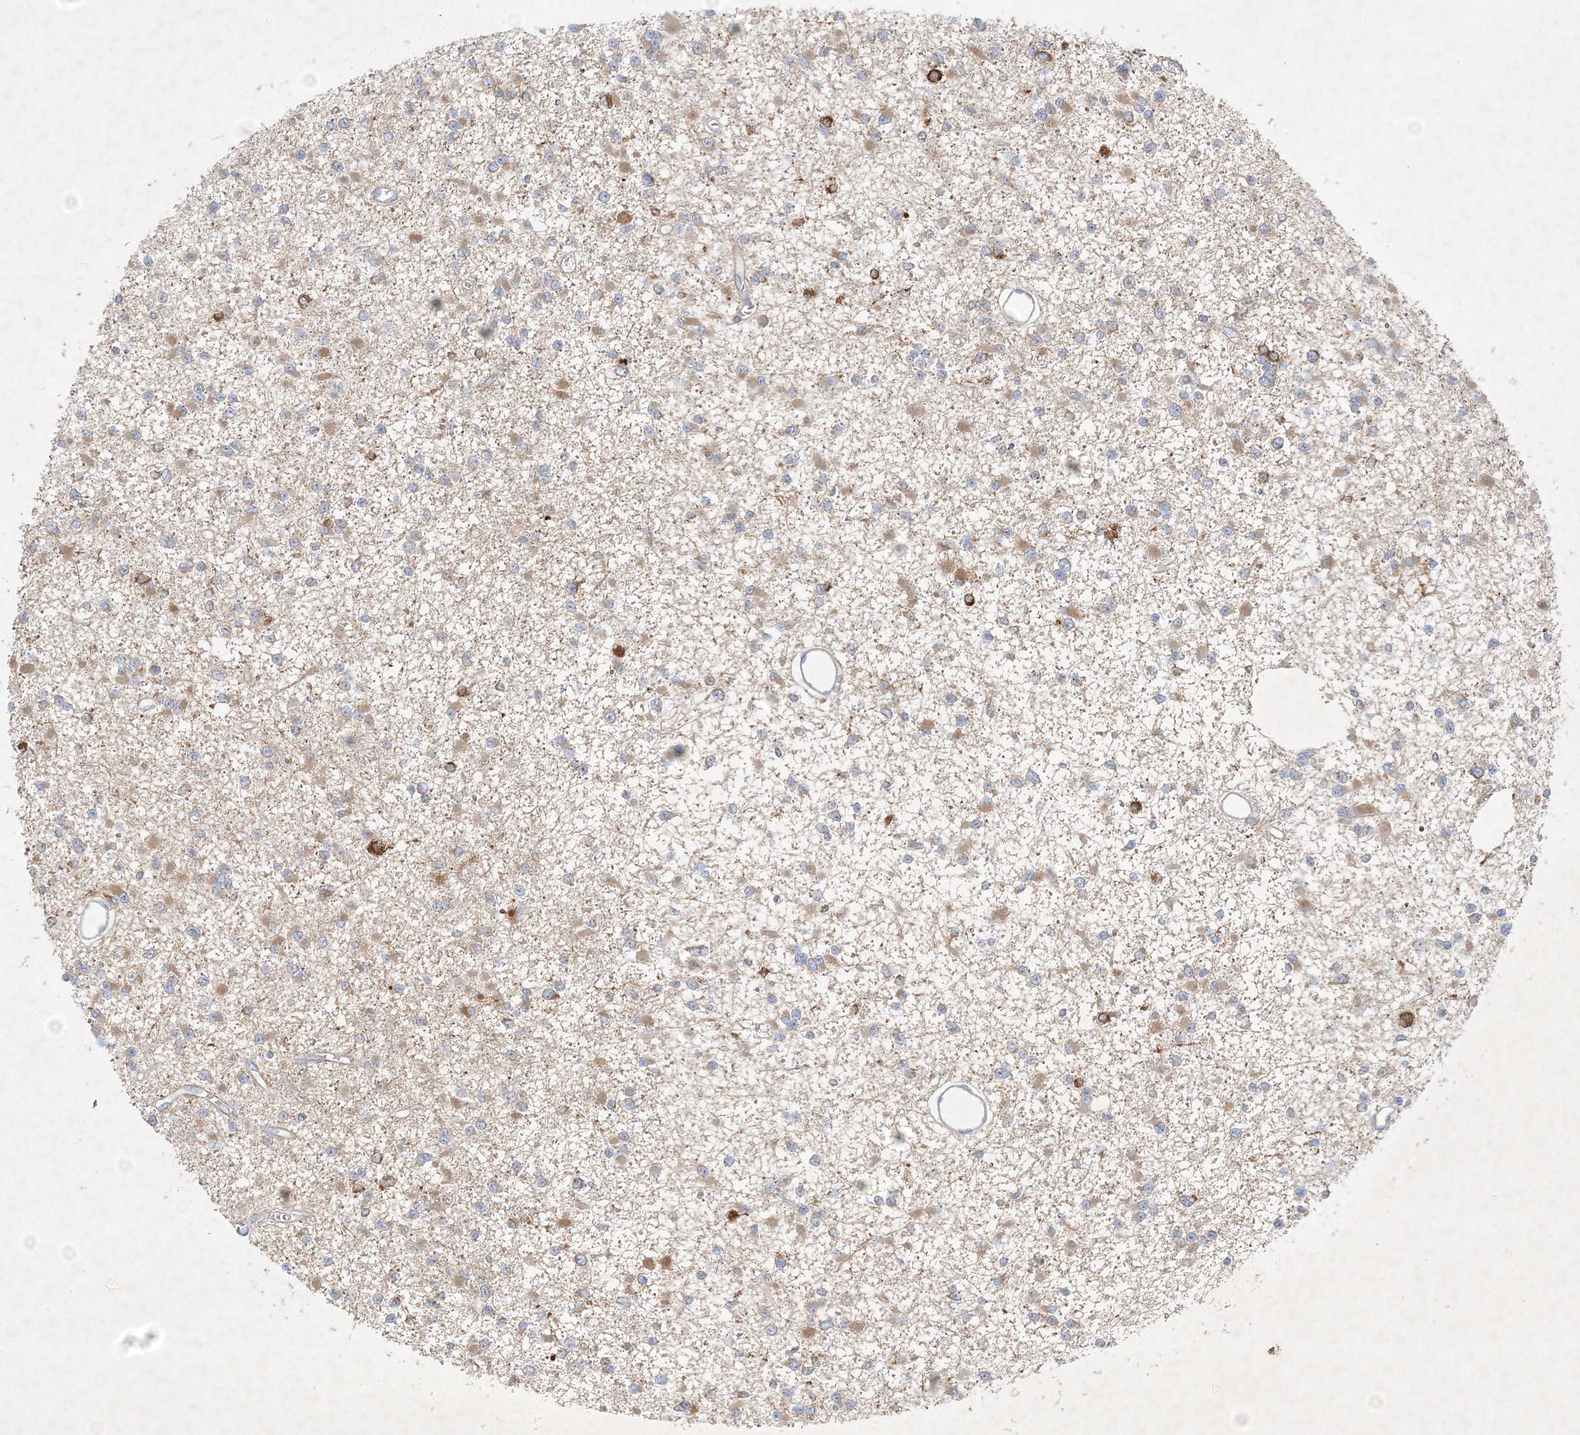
{"staining": {"intensity": "weak", "quantity": "<25%", "location": "cytoplasmic/membranous"}, "tissue": "glioma", "cell_type": "Tumor cells", "image_type": "cancer", "snomed": [{"axis": "morphology", "description": "Glioma, malignant, Low grade"}, {"axis": "topography", "description": "Brain"}], "caption": "A histopathology image of glioma stained for a protein displays no brown staining in tumor cells.", "gene": "STK11IP", "patient": {"sex": "female", "age": 22}}